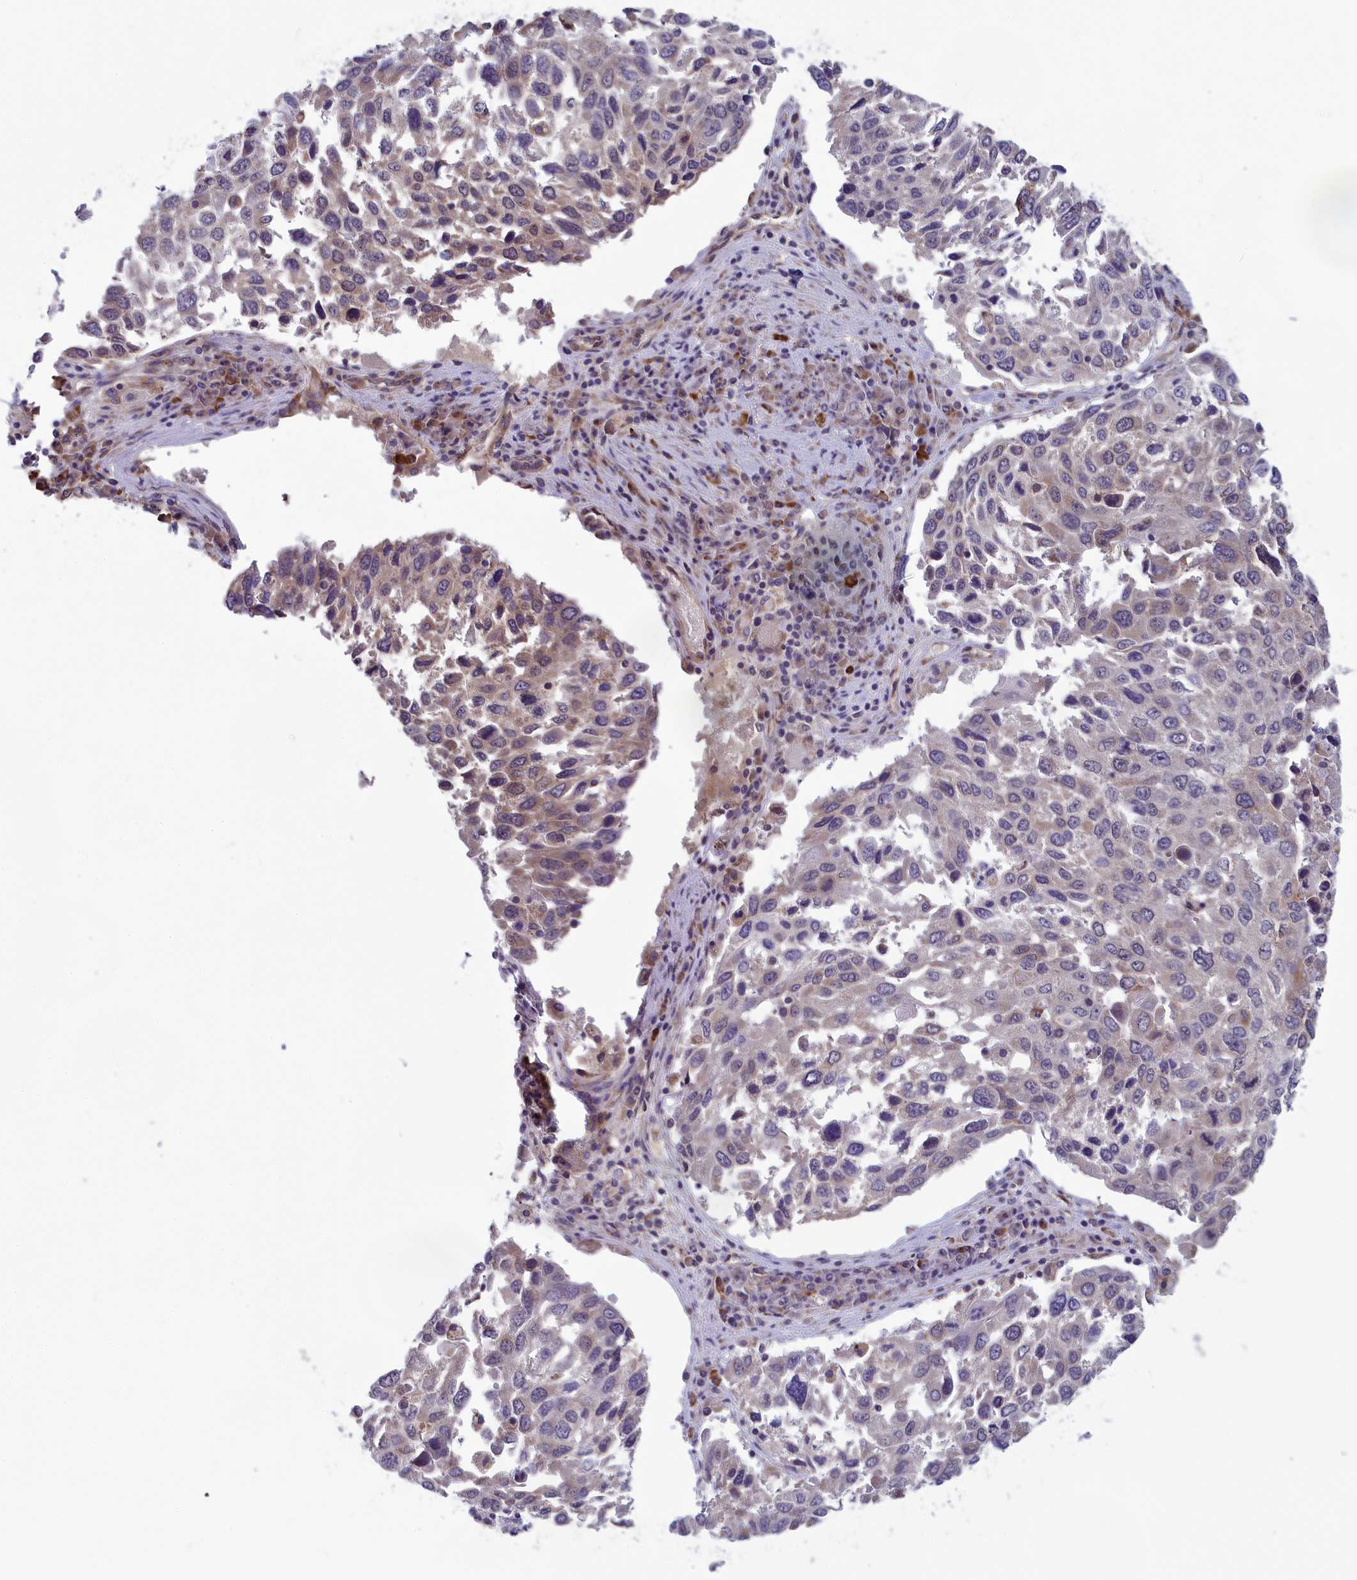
{"staining": {"intensity": "moderate", "quantity": "<25%", "location": "cytoplasmic/membranous"}, "tissue": "lung cancer", "cell_type": "Tumor cells", "image_type": "cancer", "snomed": [{"axis": "morphology", "description": "Squamous cell carcinoma, NOS"}, {"axis": "topography", "description": "Lung"}], "caption": "Brown immunohistochemical staining in lung cancer (squamous cell carcinoma) exhibits moderate cytoplasmic/membranous expression in about <25% of tumor cells. (Stains: DAB in brown, nuclei in blue, Microscopy: brightfield microscopy at high magnification).", "gene": "MRI1", "patient": {"sex": "male", "age": 65}}